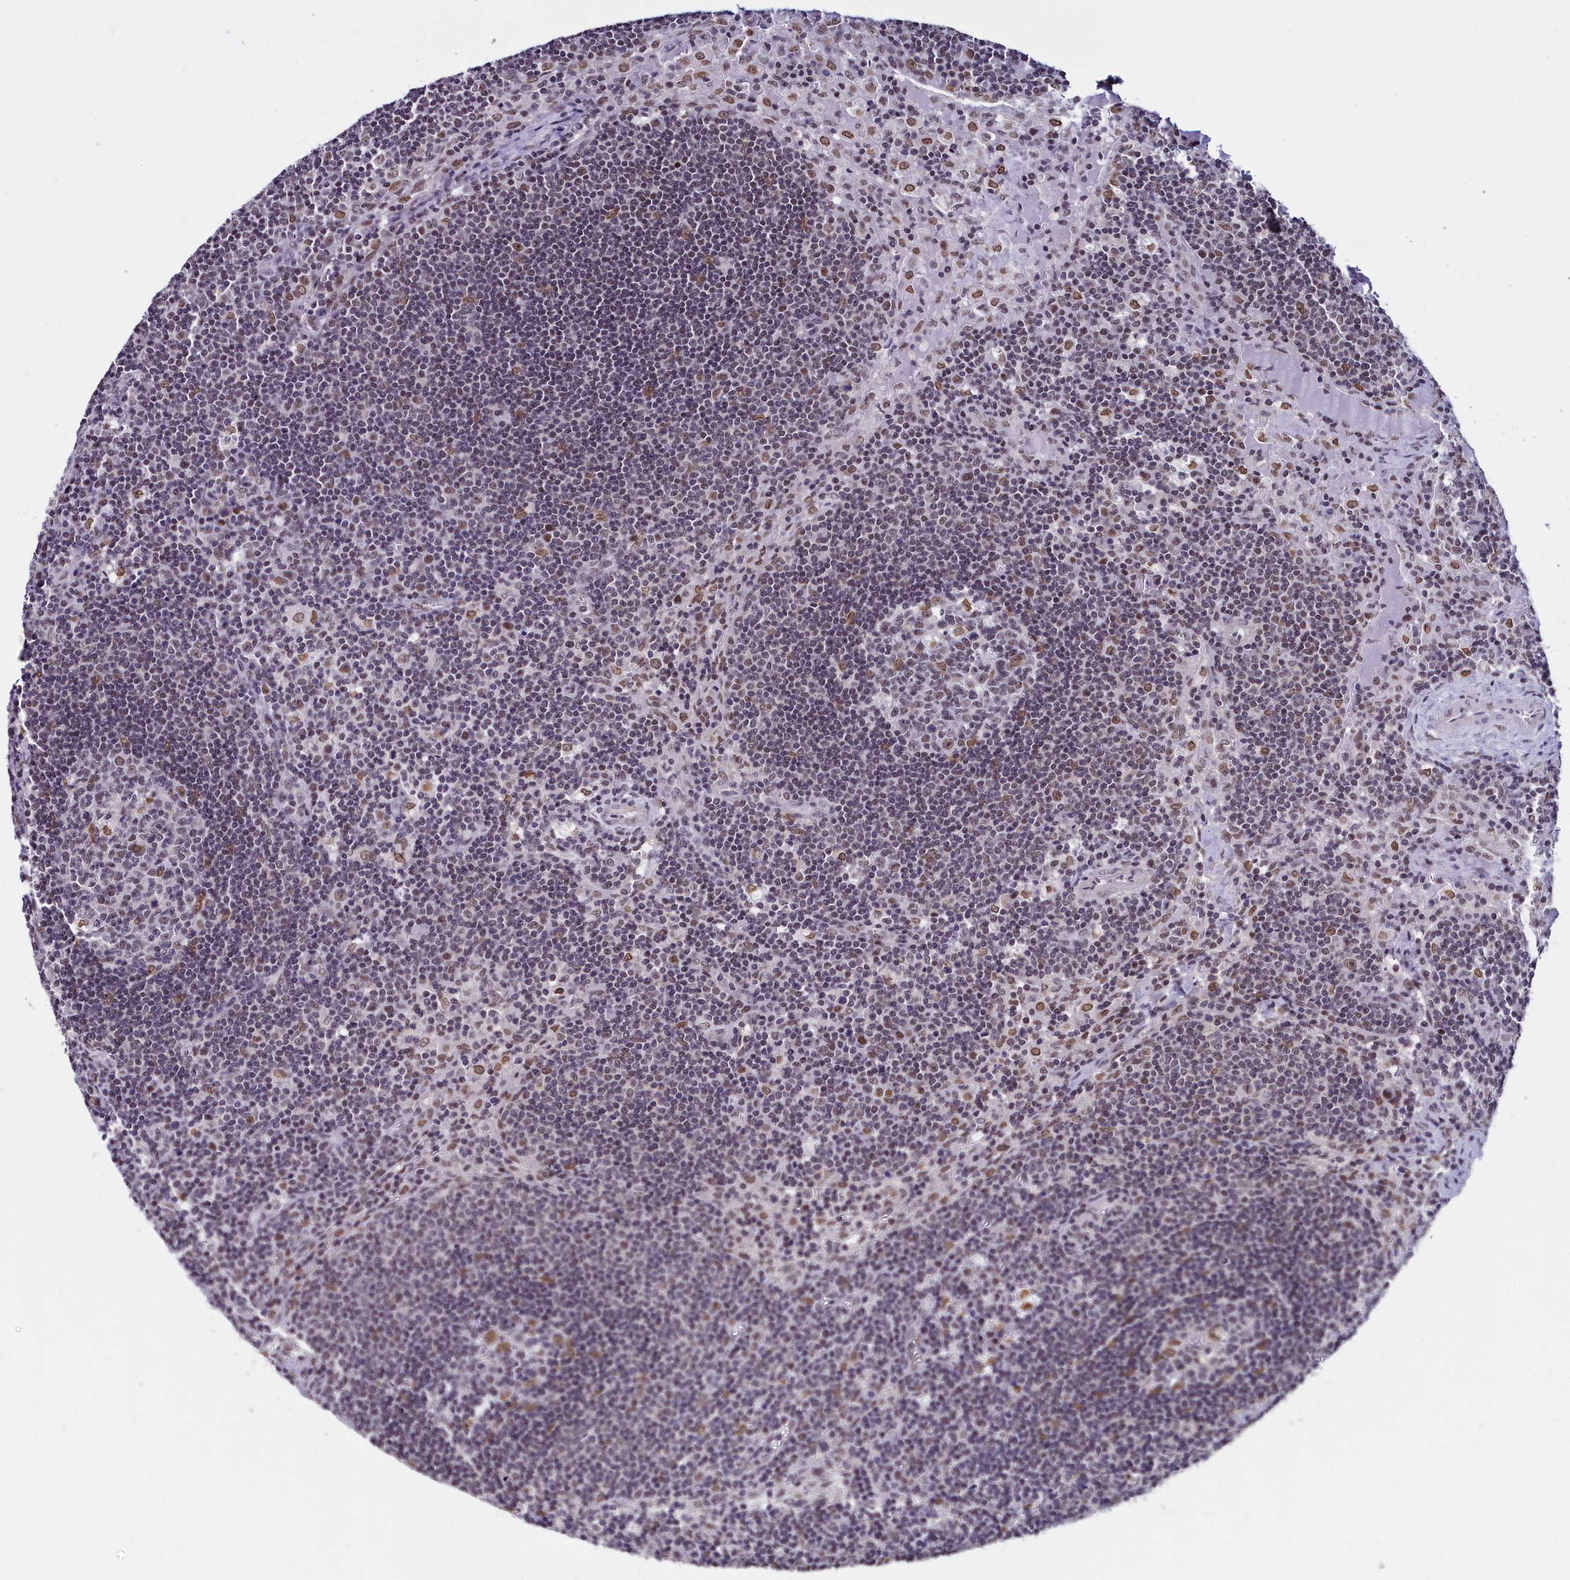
{"staining": {"intensity": "moderate", "quantity": "25%-75%", "location": "nuclear"}, "tissue": "lymph node", "cell_type": "Germinal center cells", "image_type": "normal", "snomed": [{"axis": "morphology", "description": "Normal tissue, NOS"}, {"axis": "topography", "description": "Lymph node"}], "caption": "Immunohistochemical staining of unremarkable human lymph node demonstrates 25%-75% levels of moderate nuclear protein expression in approximately 25%-75% of germinal center cells. (brown staining indicates protein expression, while blue staining denotes nuclei).", "gene": "CCDC97", "patient": {"sex": "male", "age": 58}}